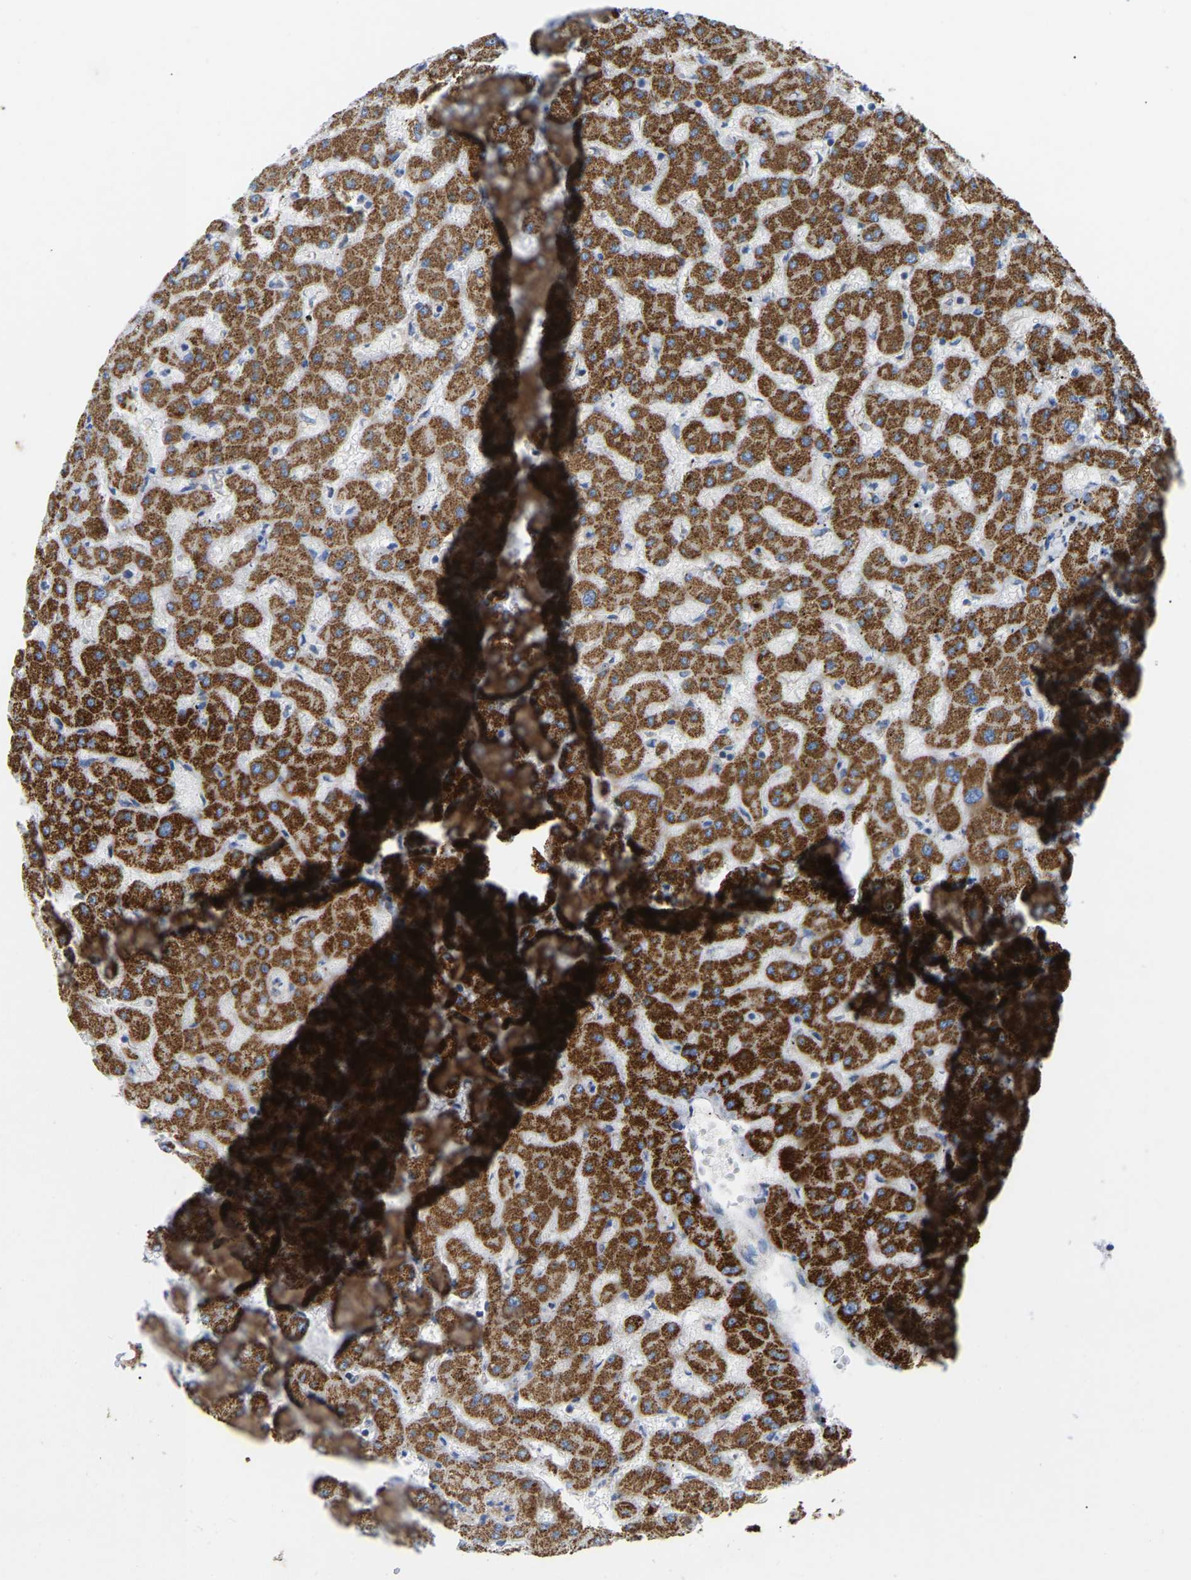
{"staining": {"intensity": "weak", "quantity": "25%-75%", "location": "cytoplasmic/membranous"}, "tissue": "liver", "cell_type": "Cholangiocytes", "image_type": "normal", "snomed": [{"axis": "morphology", "description": "Normal tissue, NOS"}, {"axis": "topography", "description": "Liver"}], "caption": "IHC image of normal liver stained for a protein (brown), which shows low levels of weak cytoplasmic/membranous staining in approximately 25%-75% of cholangiocytes.", "gene": "HIBADH", "patient": {"sex": "female", "age": 63}}